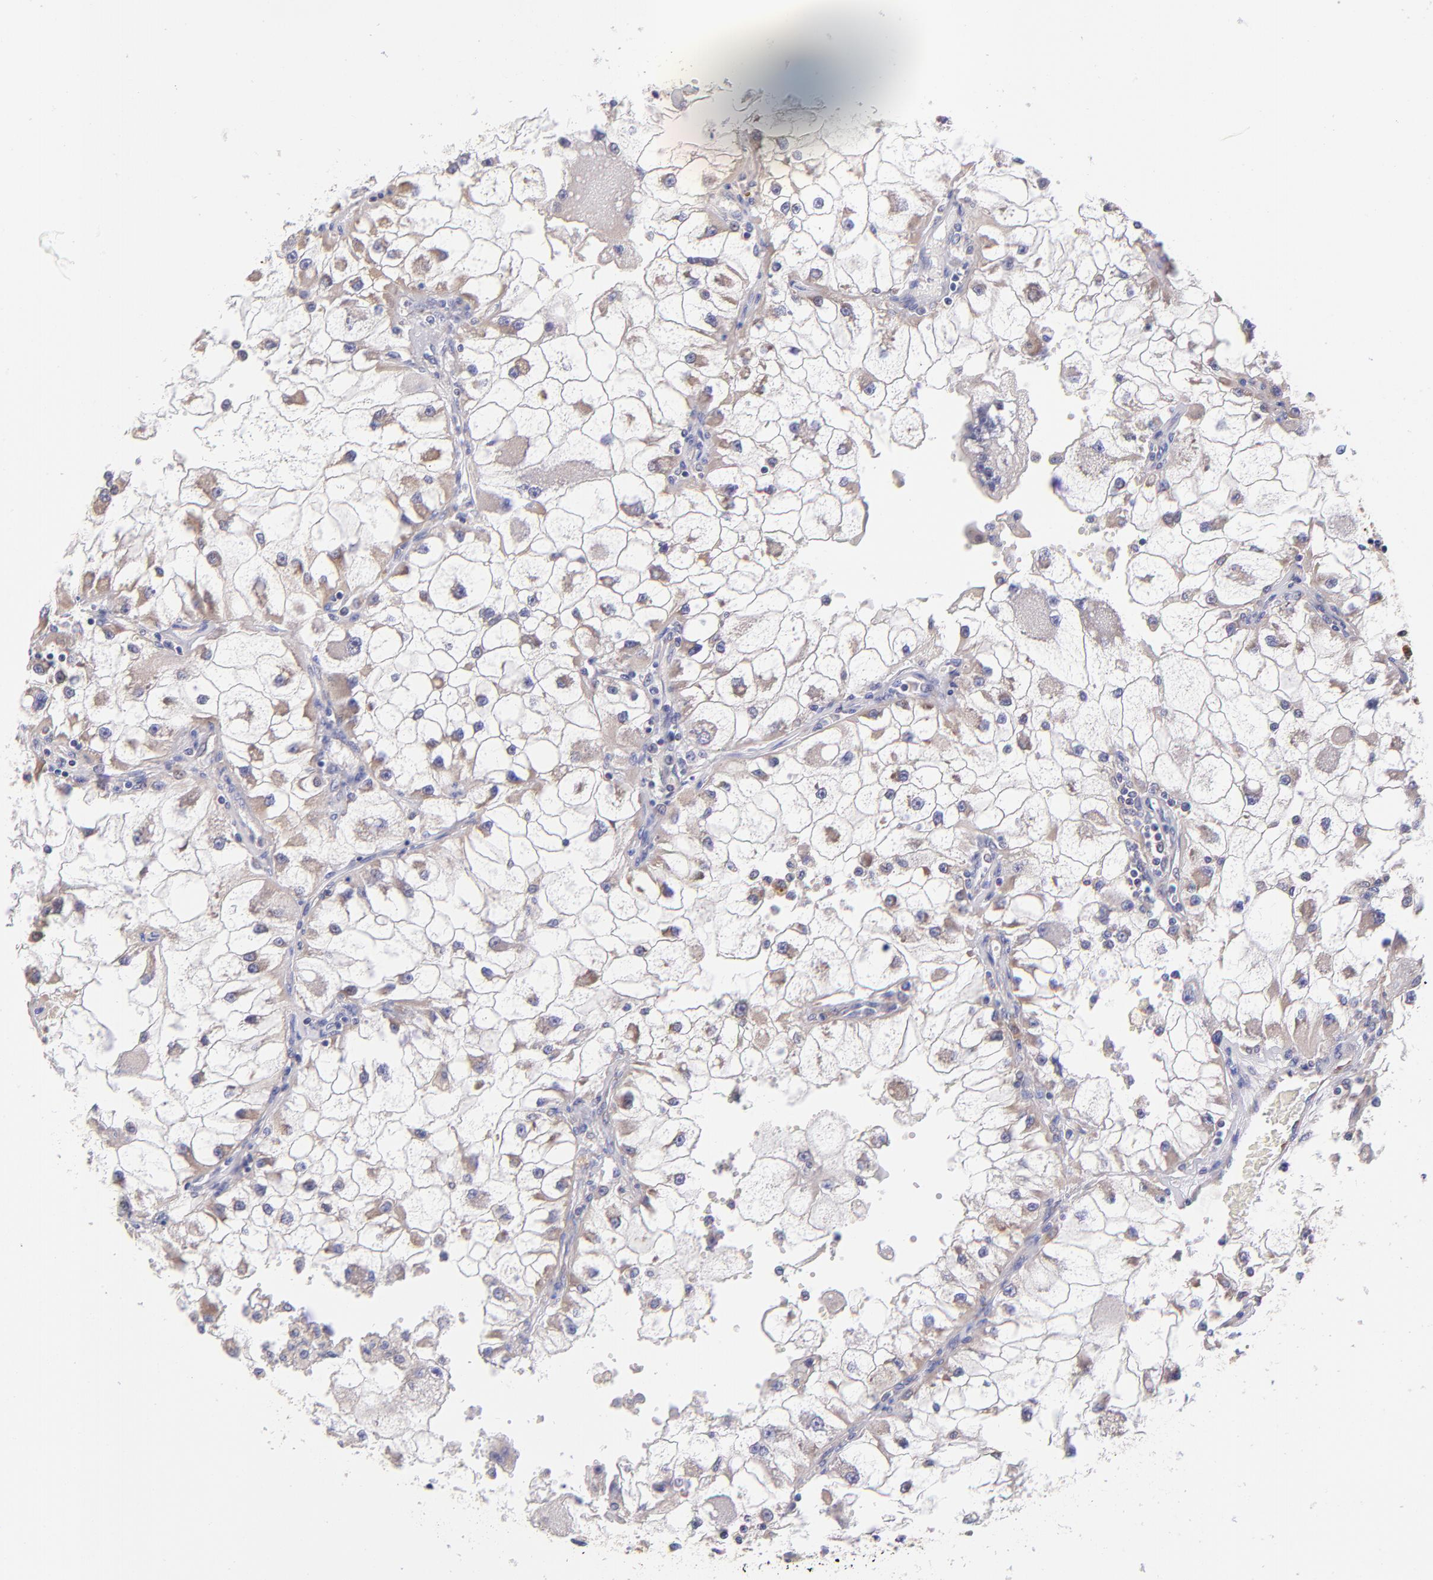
{"staining": {"intensity": "negative", "quantity": "none", "location": "none"}, "tissue": "renal cancer", "cell_type": "Tumor cells", "image_type": "cancer", "snomed": [{"axis": "morphology", "description": "Adenocarcinoma, NOS"}, {"axis": "topography", "description": "Kidney"}], "caption": "Immunohistochemistry (IHC) histopathology image of neoplastic tissue: human renal cancer stained with DAB shows no significant protein expression in tumor cells.", "gene": "PREX1", "patient": {"sex": "female", "age": 73}}